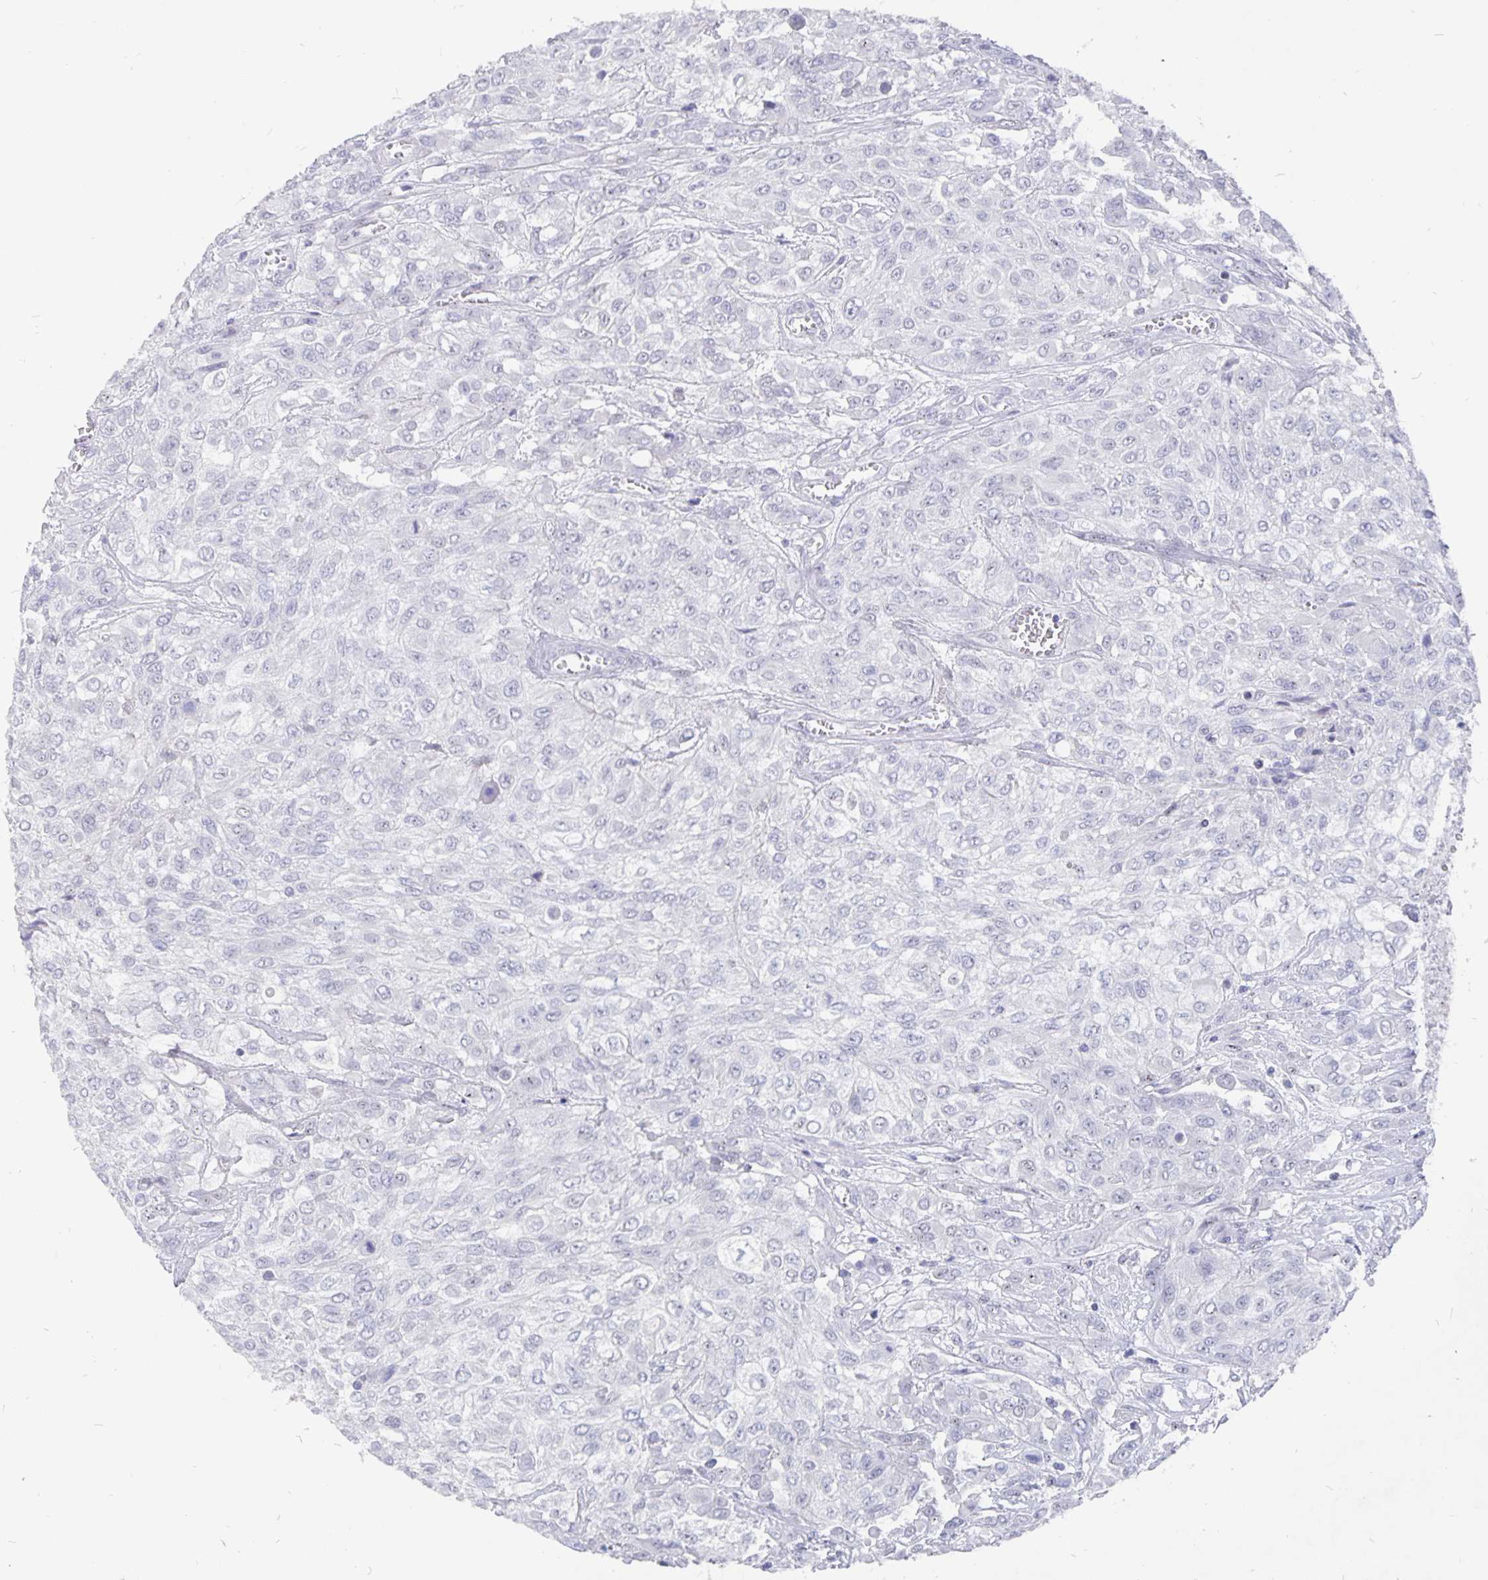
{"staining": {"intensity": "negative", "quantity": "none", "location": "none"}, "tissue": "urothelial cancer", "cell_type": "Tumor cells", "image_type": "cancer", "snomed": [{"axis": "morphology", "description": "Urothelial carcinoma, High grade"}, {"axis": "topography", "description": "Urinary bladder"}], "caption": "A photomicrograph of urothelial carcinoma (high-grade) stained for a protein displays no brown staining in tumor cells. (Stains: DAB IHC with hematoxylin counter stain, Microscopy: brightfield microscopy at high magnification).", "gene": "SMOC1", "patient": {"sex": "male", "age": 57}}